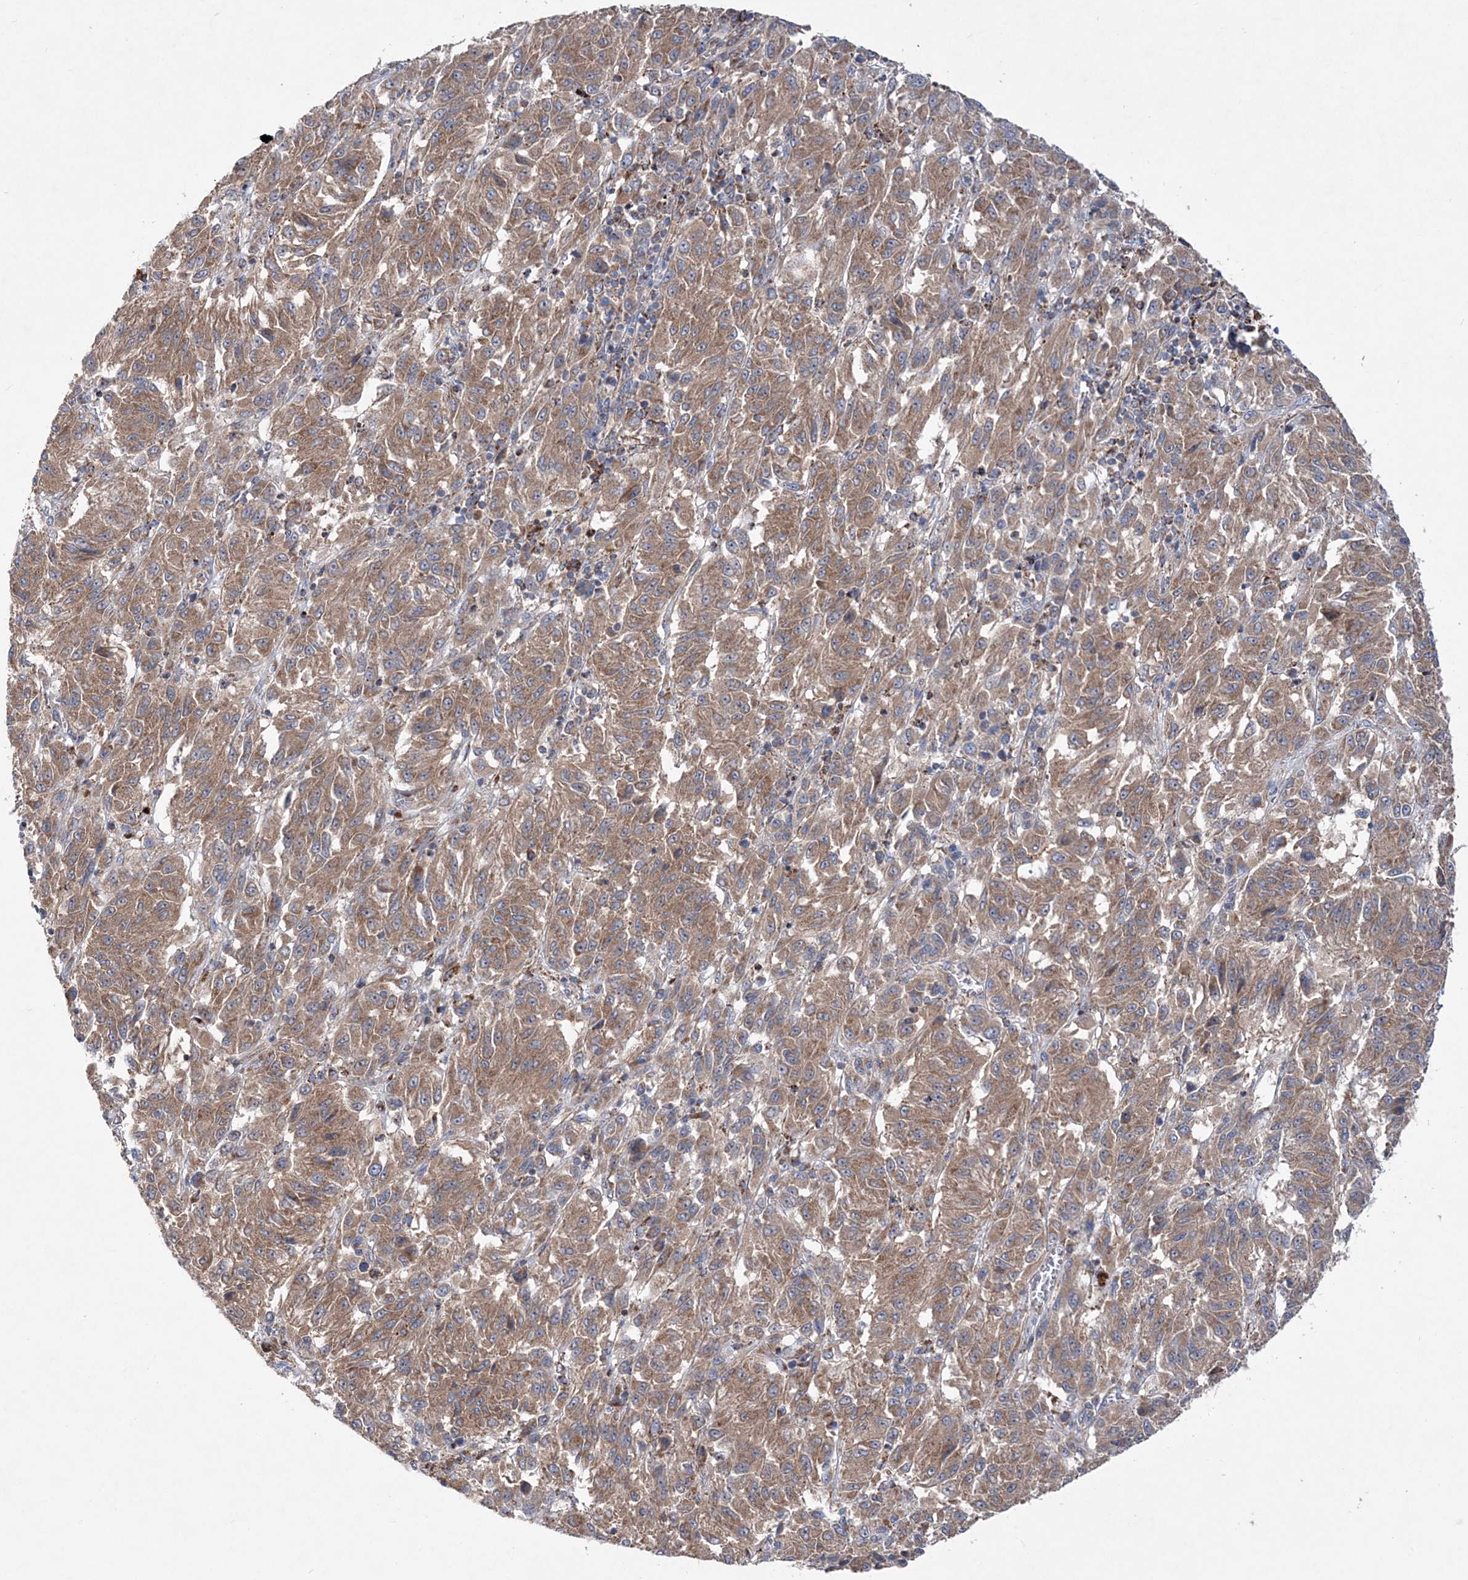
{"staining": {"intensity": "moderate", "quantity": ">75%", "location": "cytoplasmic/membranous"}, "tissue": "melanoma", "cell_type": "Tumor cells", "image_type": "cancer", "snomed": [{"axis": "morphology", "description": "Malignant melanoma, Metastatic site"}, {"axis": "topography", "description": "Lung"}], "caption": "Protein staining reveals moderate cytoplasmic/membranous expression in approximately >75% of tumor cells in melanoma. The staining was performed using DAB (3,3'-diaminobenzidine), with brown indicating positive protein expression. Nuclei are stained blue with hematoxylin.", "gene": "NGLY1", "patient": {"sex": "male", "age": 64}}